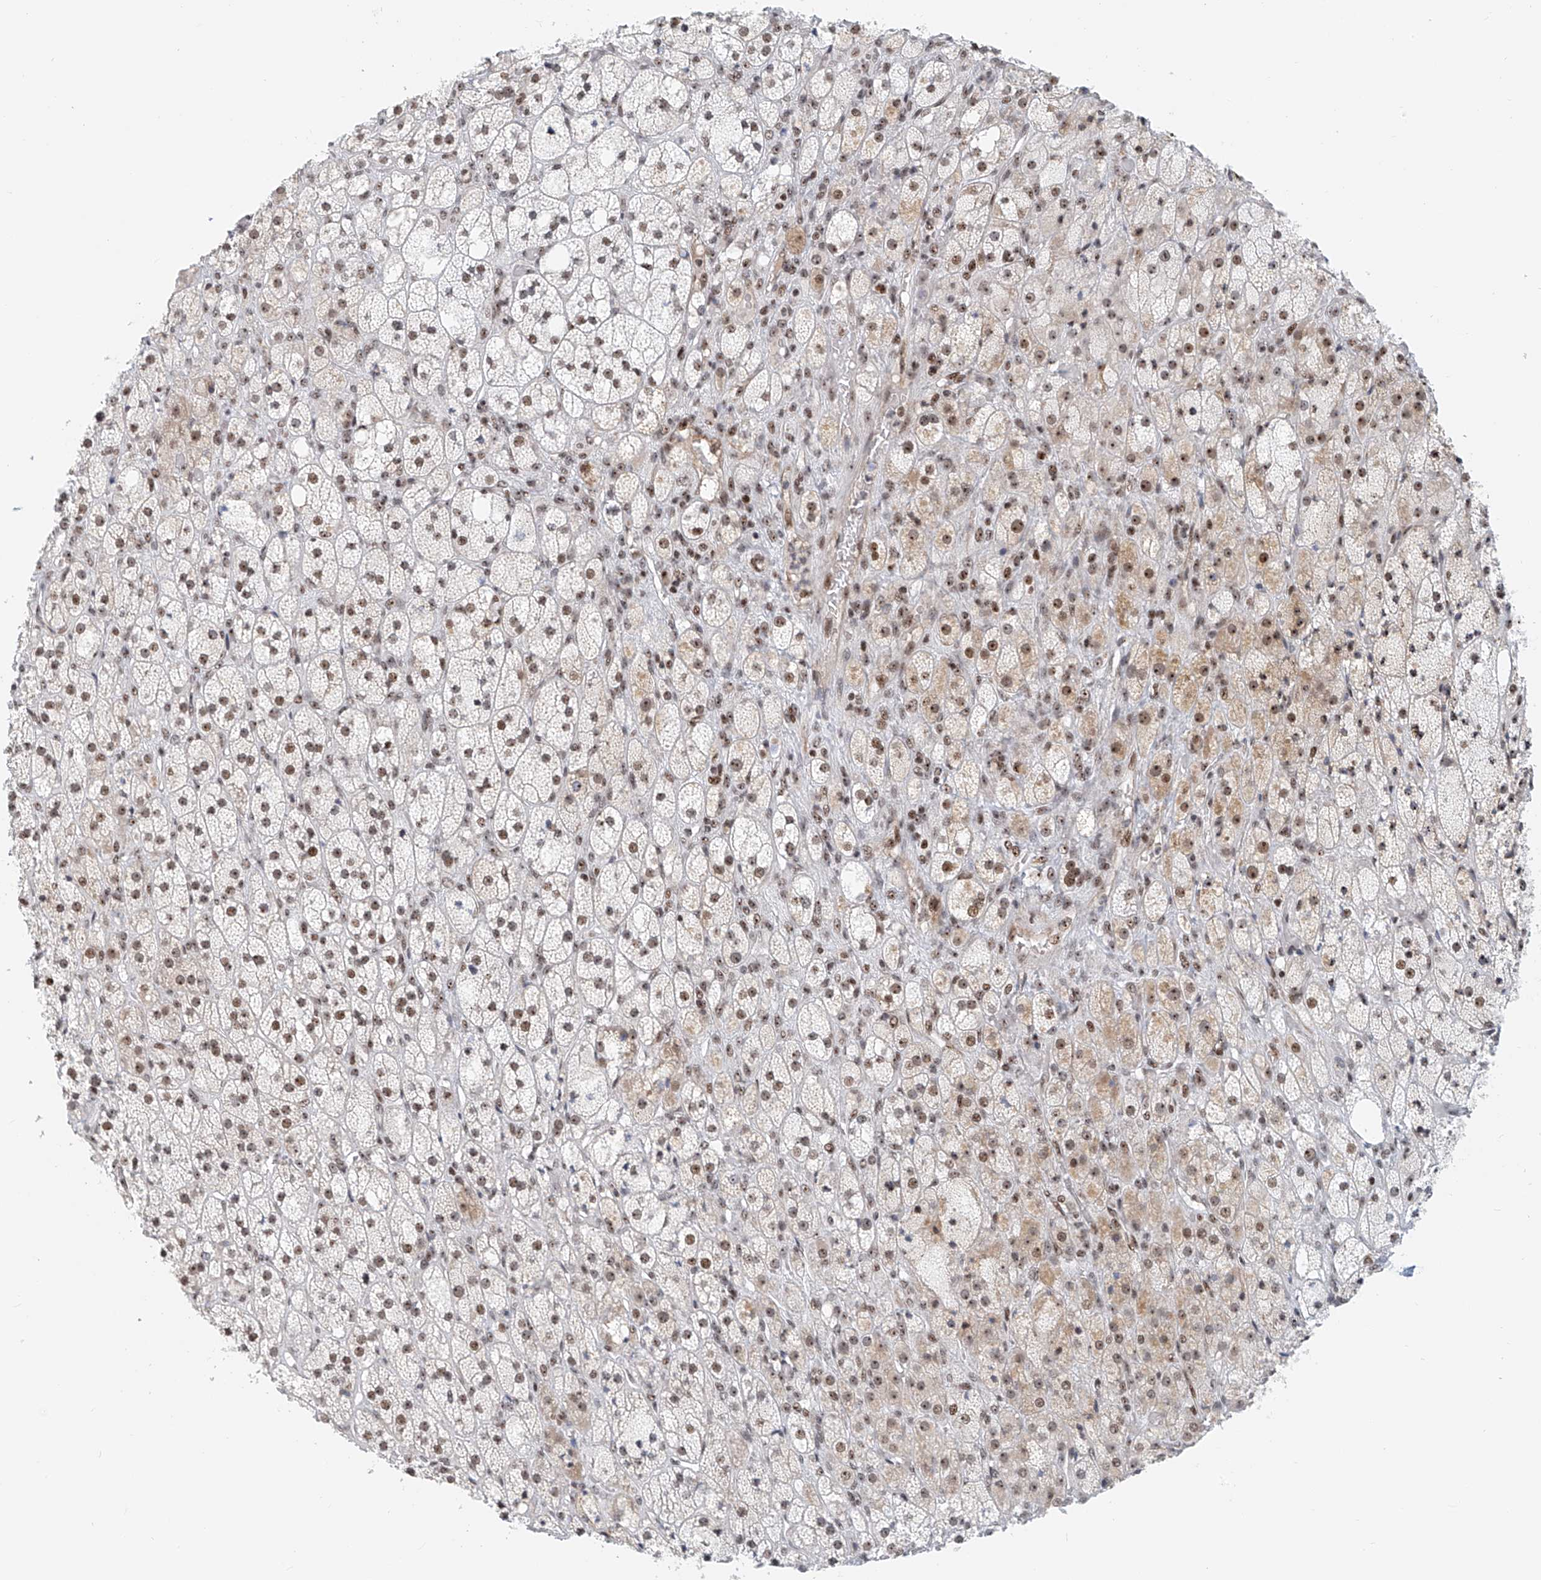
{"staining": {"intensity": "moderate", "quantity": "25%-75%", "location": "cytoplasmic/membranous,nuclear"}, "tissue": "adrenal gland", "cell_type": "Glandular cells", "image_type": "normal", "snomed": [{"axis": "morphology", "description": "Normal tissue, NOS"}, {"axis": "topography", "description": "Adrenal gland"}], "caption": "Benign adrenal gland exhibits moderate cytoplasmic/membranous,nuclear staining in about 25%-75% of glandular cells.", "gene": "PRUNE2", "patient": {"sex": "male", "age": 61}}